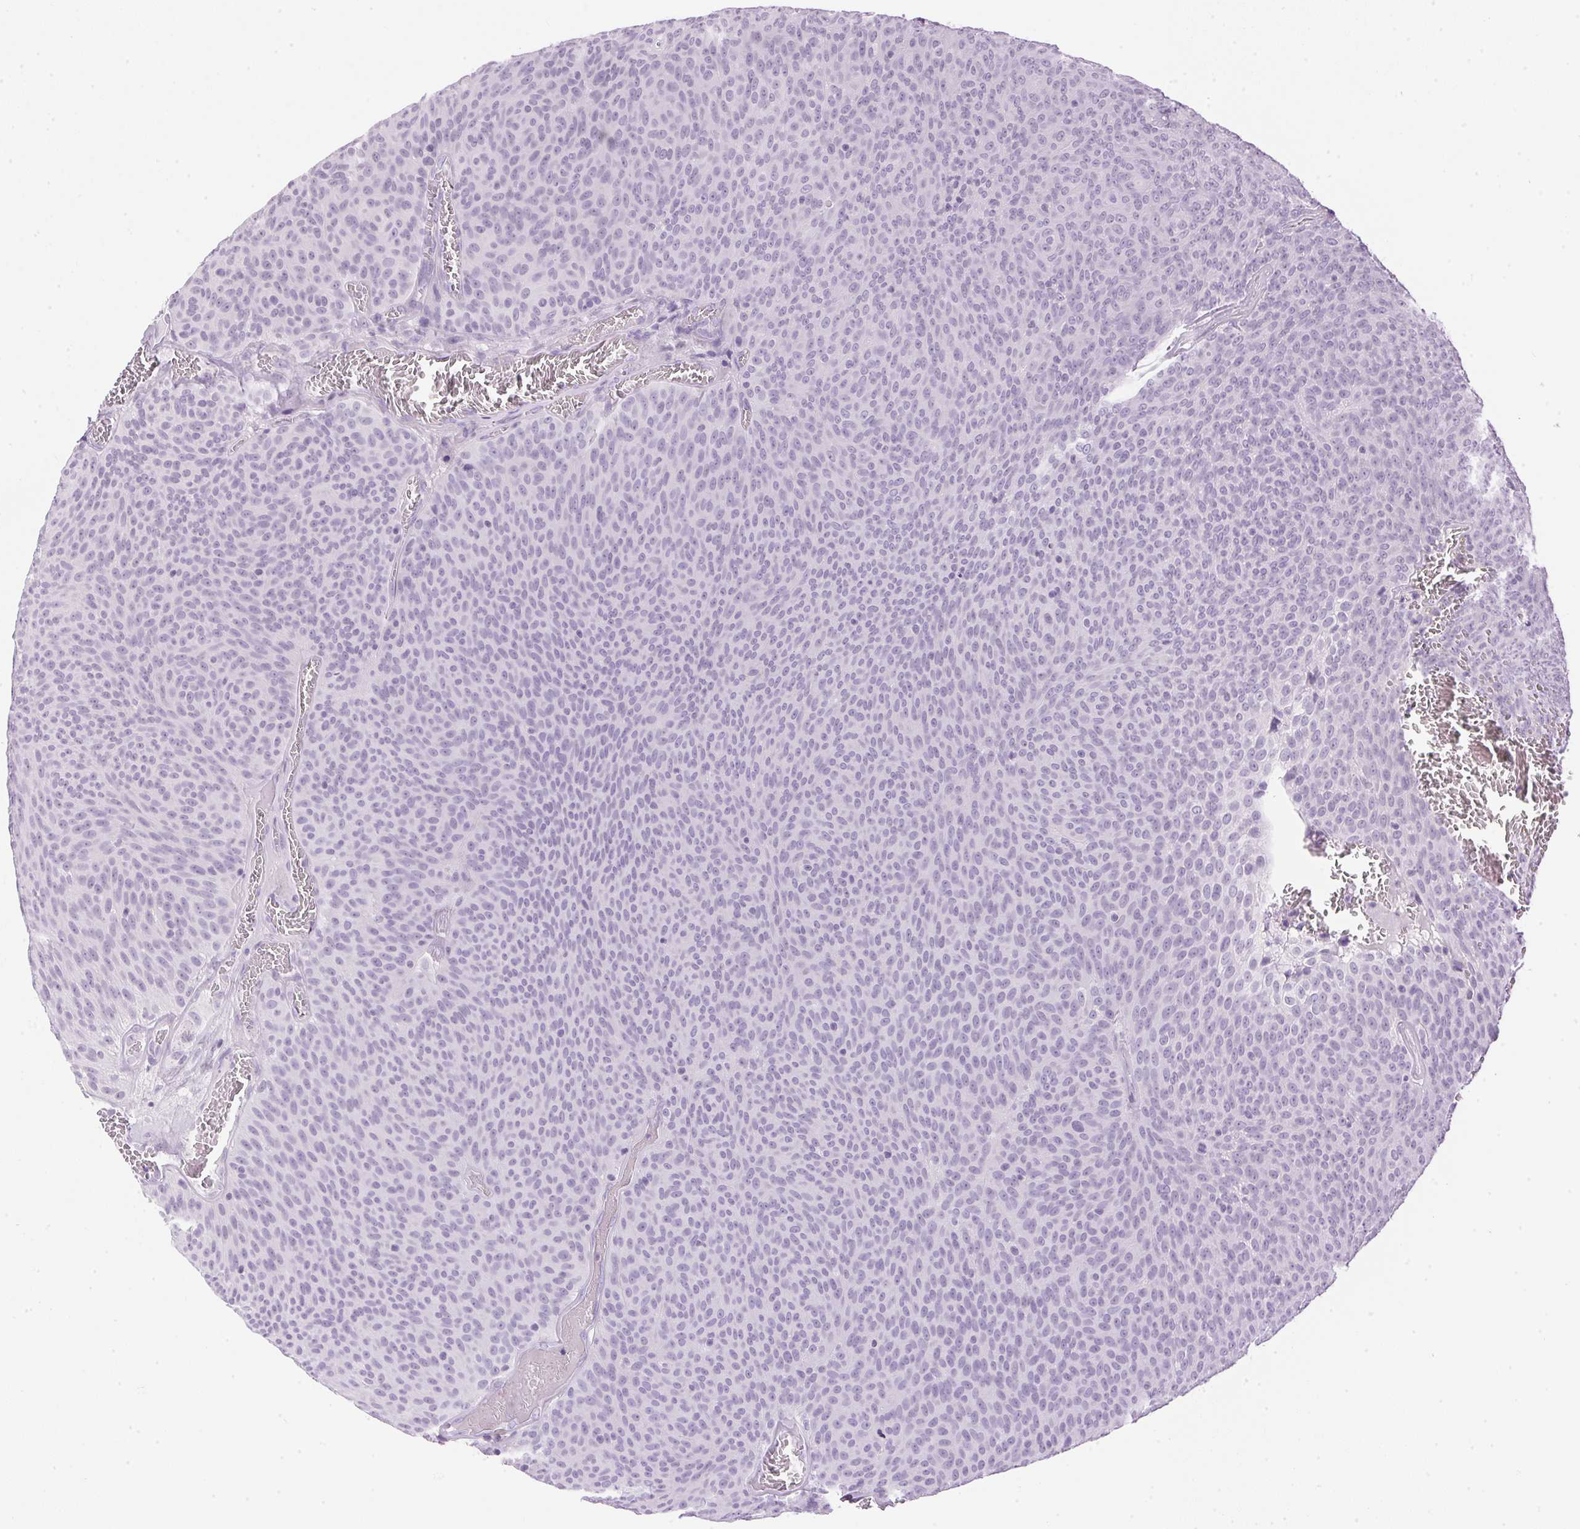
{"staining": {"intensity": "negative", "quantity": "none", "location": "none"}, "tissue": "urothelial cancer", "cell_type": "Tumor cells", "image_type": "cancer", "snomed": [{"axis": "morphology", "description": "Urothelial carcinoma, Low grade"}, {"axis": "topography", "description": "Urinary bladder"}], "caption": "A micrograph of urothelial cancer stained for a protein displays no brown staining in tumor cells.", "gene": "SP7", "patient": {"sex": "male", "age": 77}}